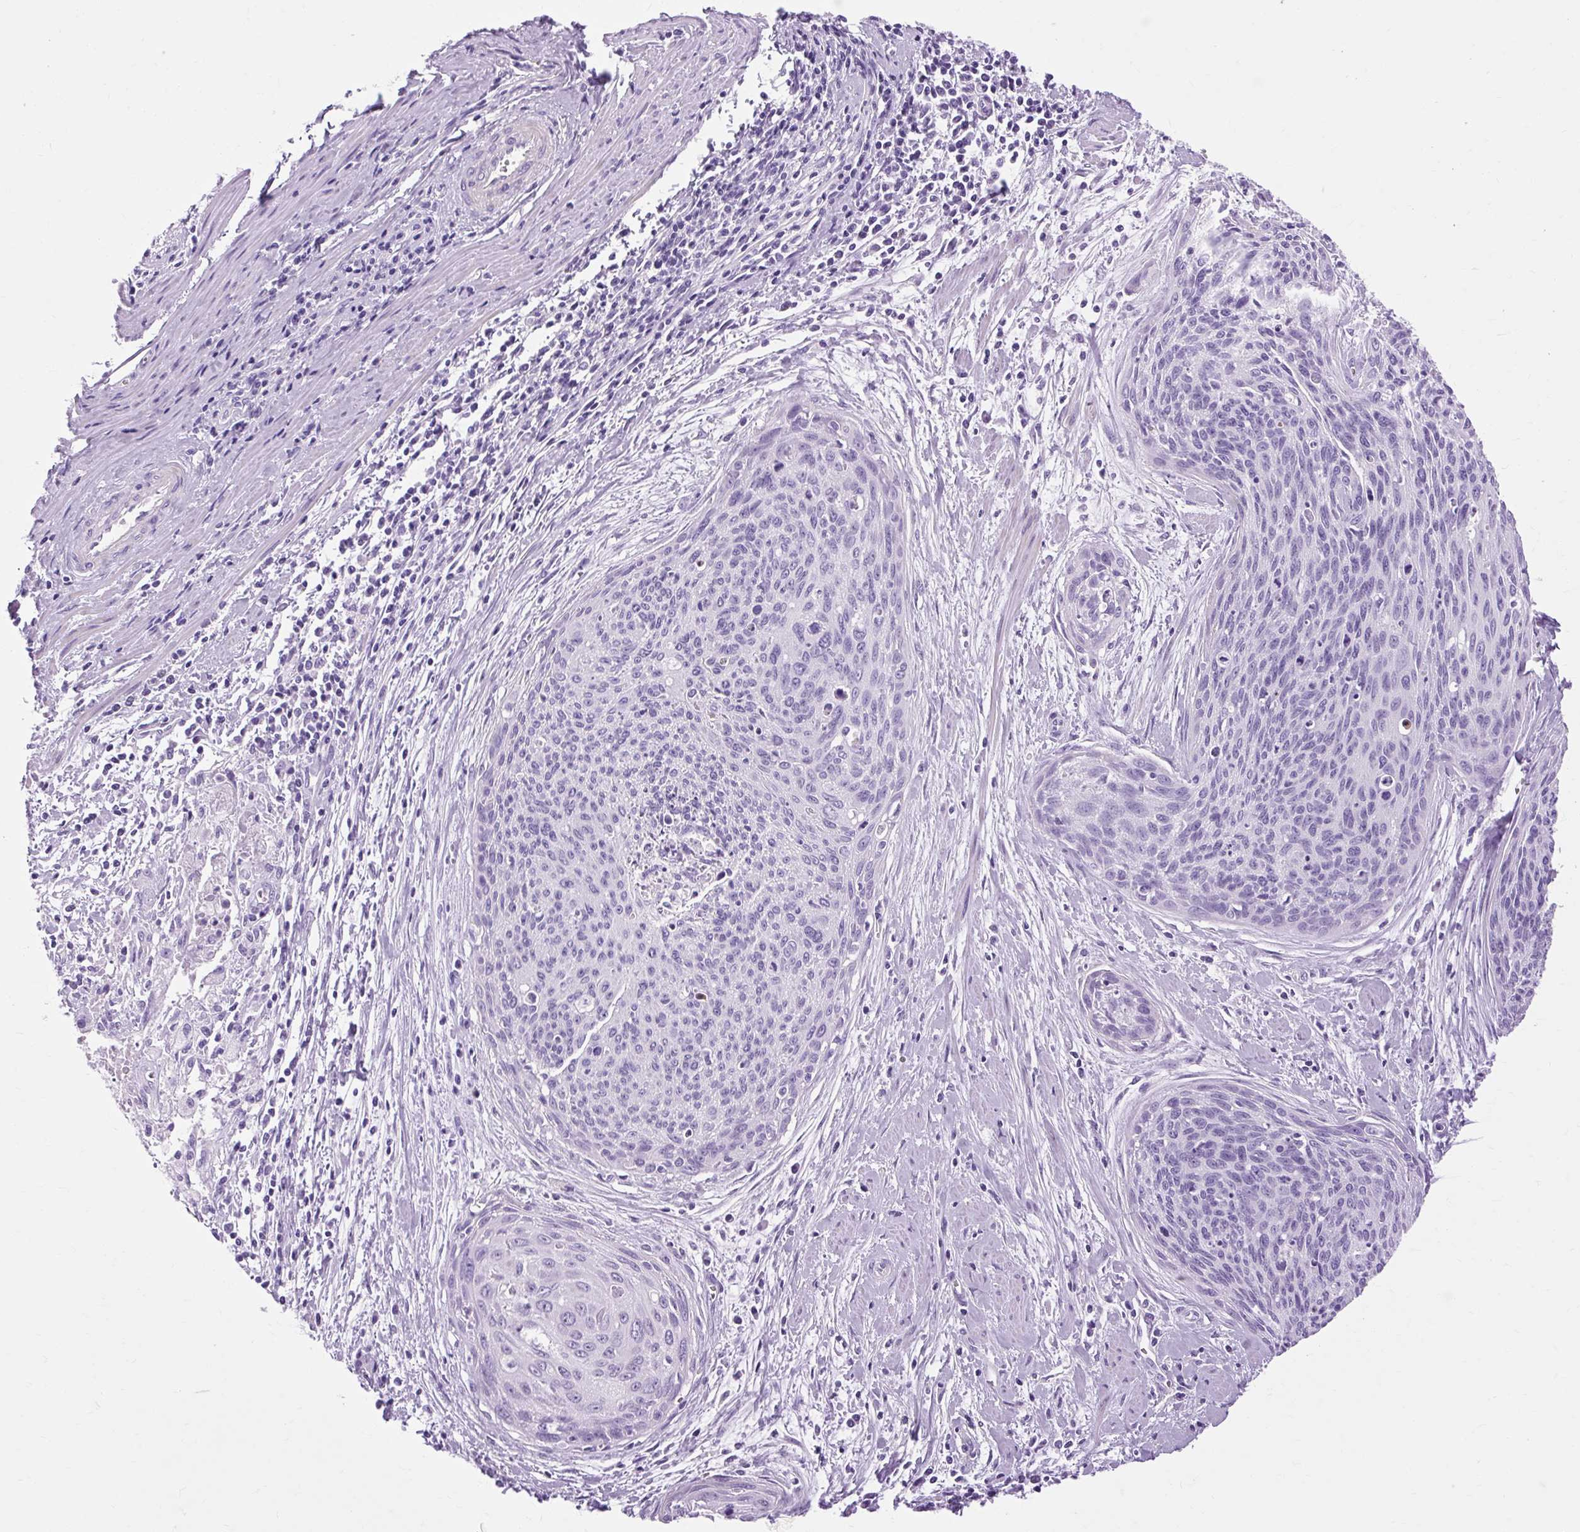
{"staining": {"intensity": "negative", "quantity": "none", "location": "none"}, "tissue": "cervical cancer", "cell_type": "Tumor cells", "image_type": "cancer", "snomed": [{"axis": "morphology", "description": "Squamous cell carcinoma, NOS"}, {"axis": "topography", "description": "Cervix"}], "caption": "IHC histopathology image of neoplastic tissue: human cervical squamous cell carcinoma stained with DAB exhibits no significant protein positivity in tumor cells.", "gene": "OOEP", "patient": {"sex": "female", "age": 55}}